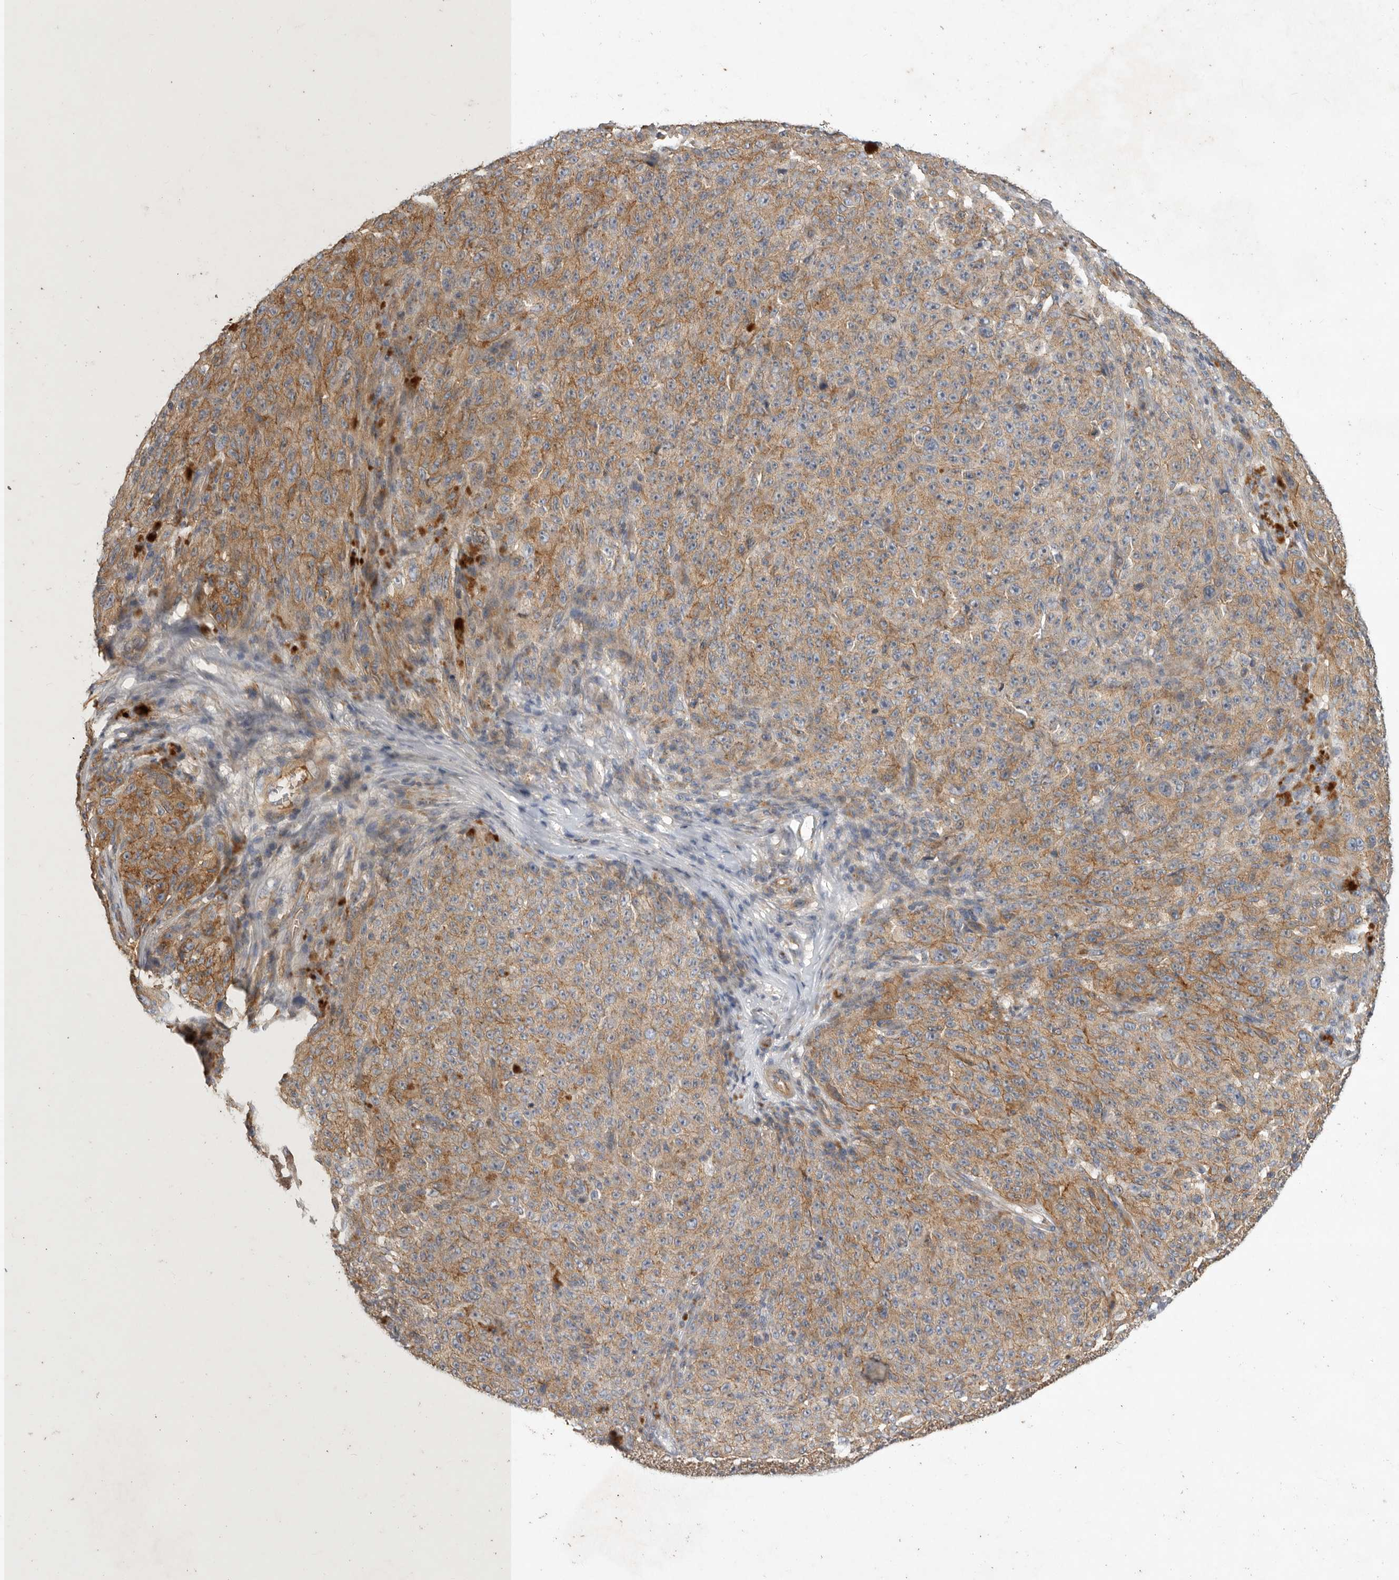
{"staining": {"intensity": "moderate", "quantity": ">75%", "location": "cytoplasmic/membranous"}, "tissue": "melanoma", "cell_type": "Tumor cells", "image_type": "cancer", "snomed": [{"axis": "morphology", "description": "Malignant melanoma, NOS"}, {"axis": "topography", "description": "Skin"}], "caption": "Human malignant melanoma stained for a protein (brown) reveals moderate cytoplasmic/membranous positive positivity in approximately >75% of tumor cells.", "gene": "MLPH", "patient": {"sex": "female", "age": 82}}